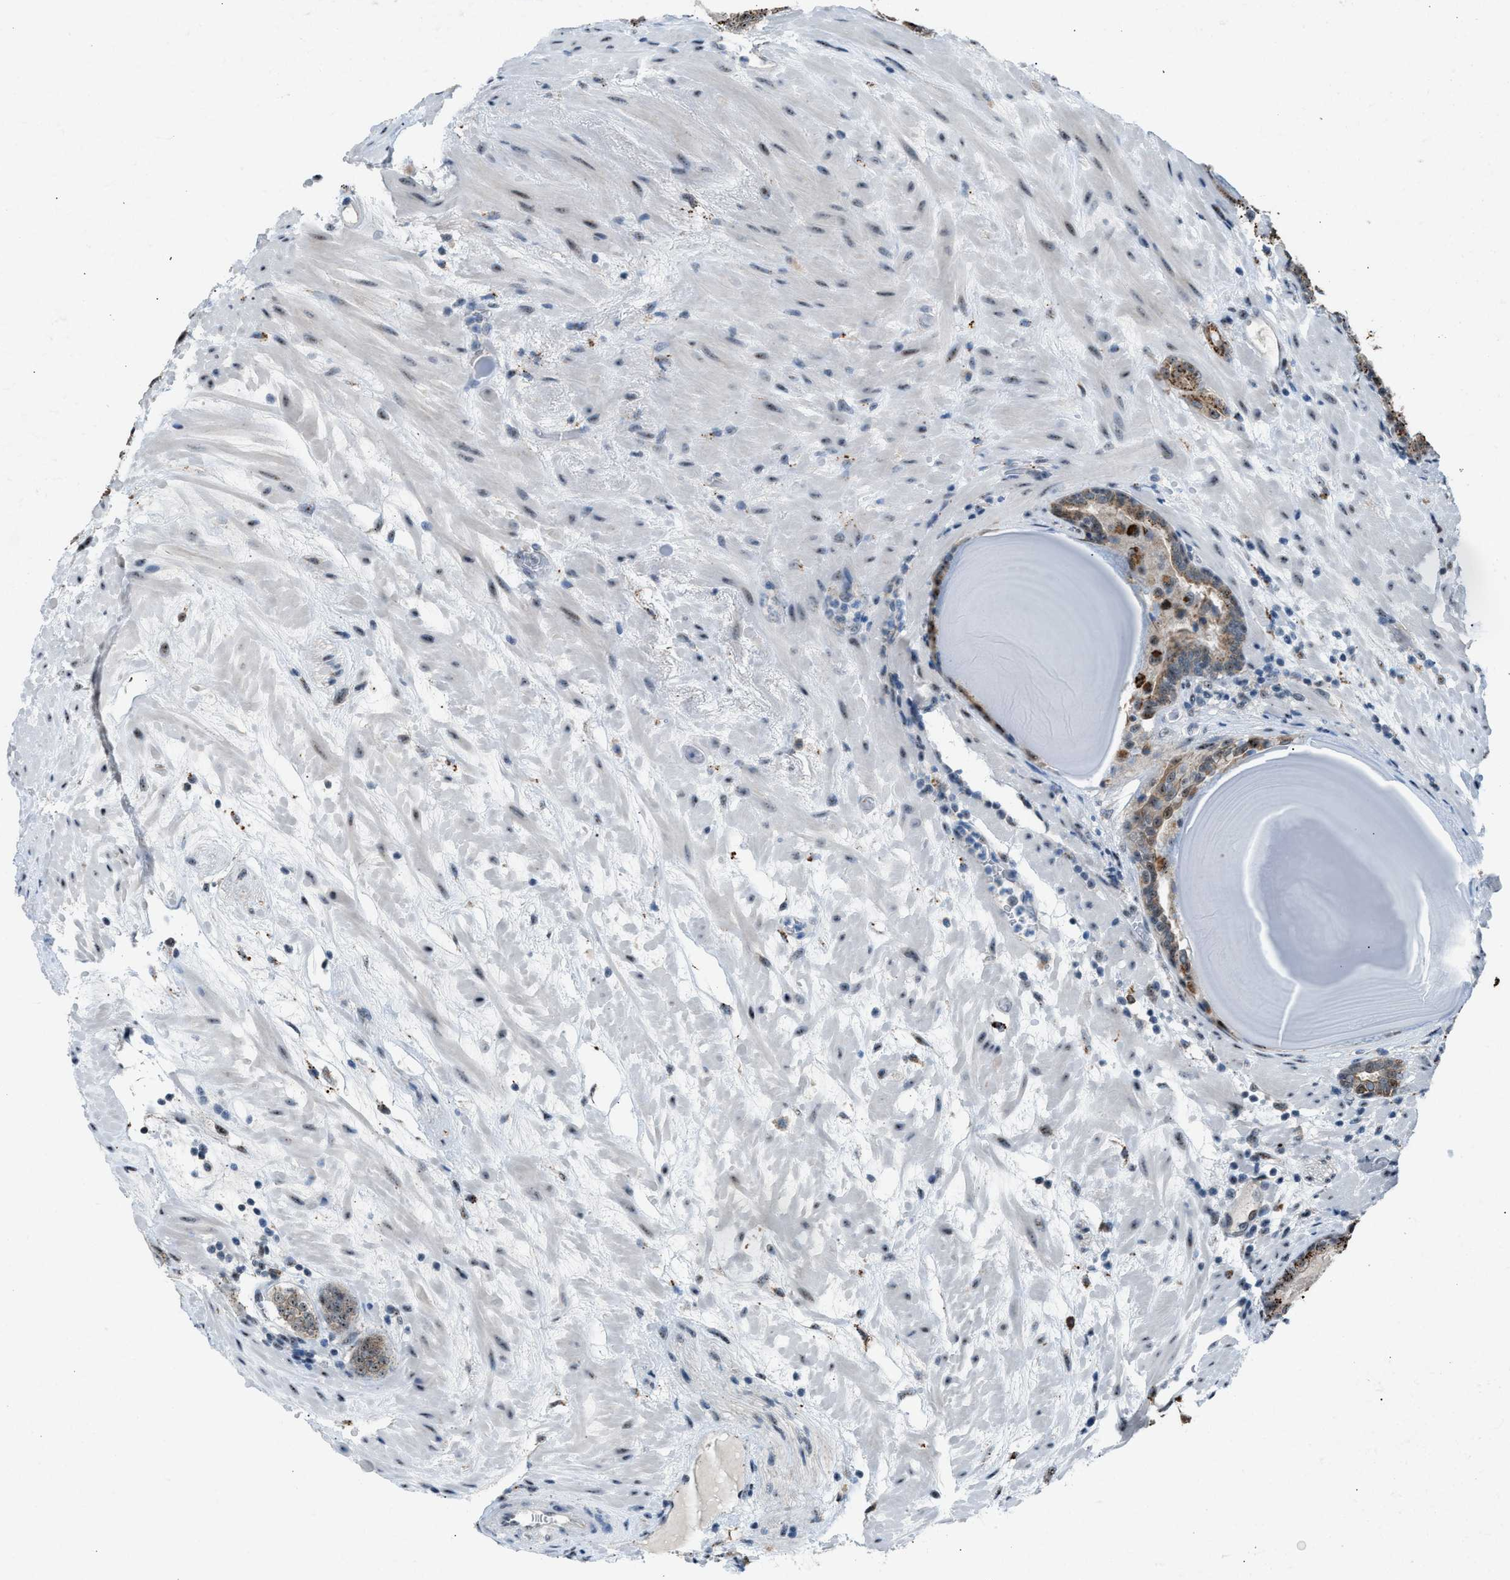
{"staining": {"intensity": "moderate", "quantity": ">75%", "location": "cytoplasmic/membranous"}, "tissue": "prostate cancer", "cell_type": "Tumor cells", "image_type": "cancer", "snomed": [{"axis": "morphology", "description": "Adenocarcinoma, Low grade"}, {"axis": "topography", "description": "Prostate"}], "caption": "Immunohistochemistry (IHC) image of prostate cancer stained for a protein (brown), which demonstrates medium levels of moderate cytoplasmic/membranous staining in about >75% of tumor cells.", "gene": "CENPP", "patient": {"sex": "male", "age": 69}}